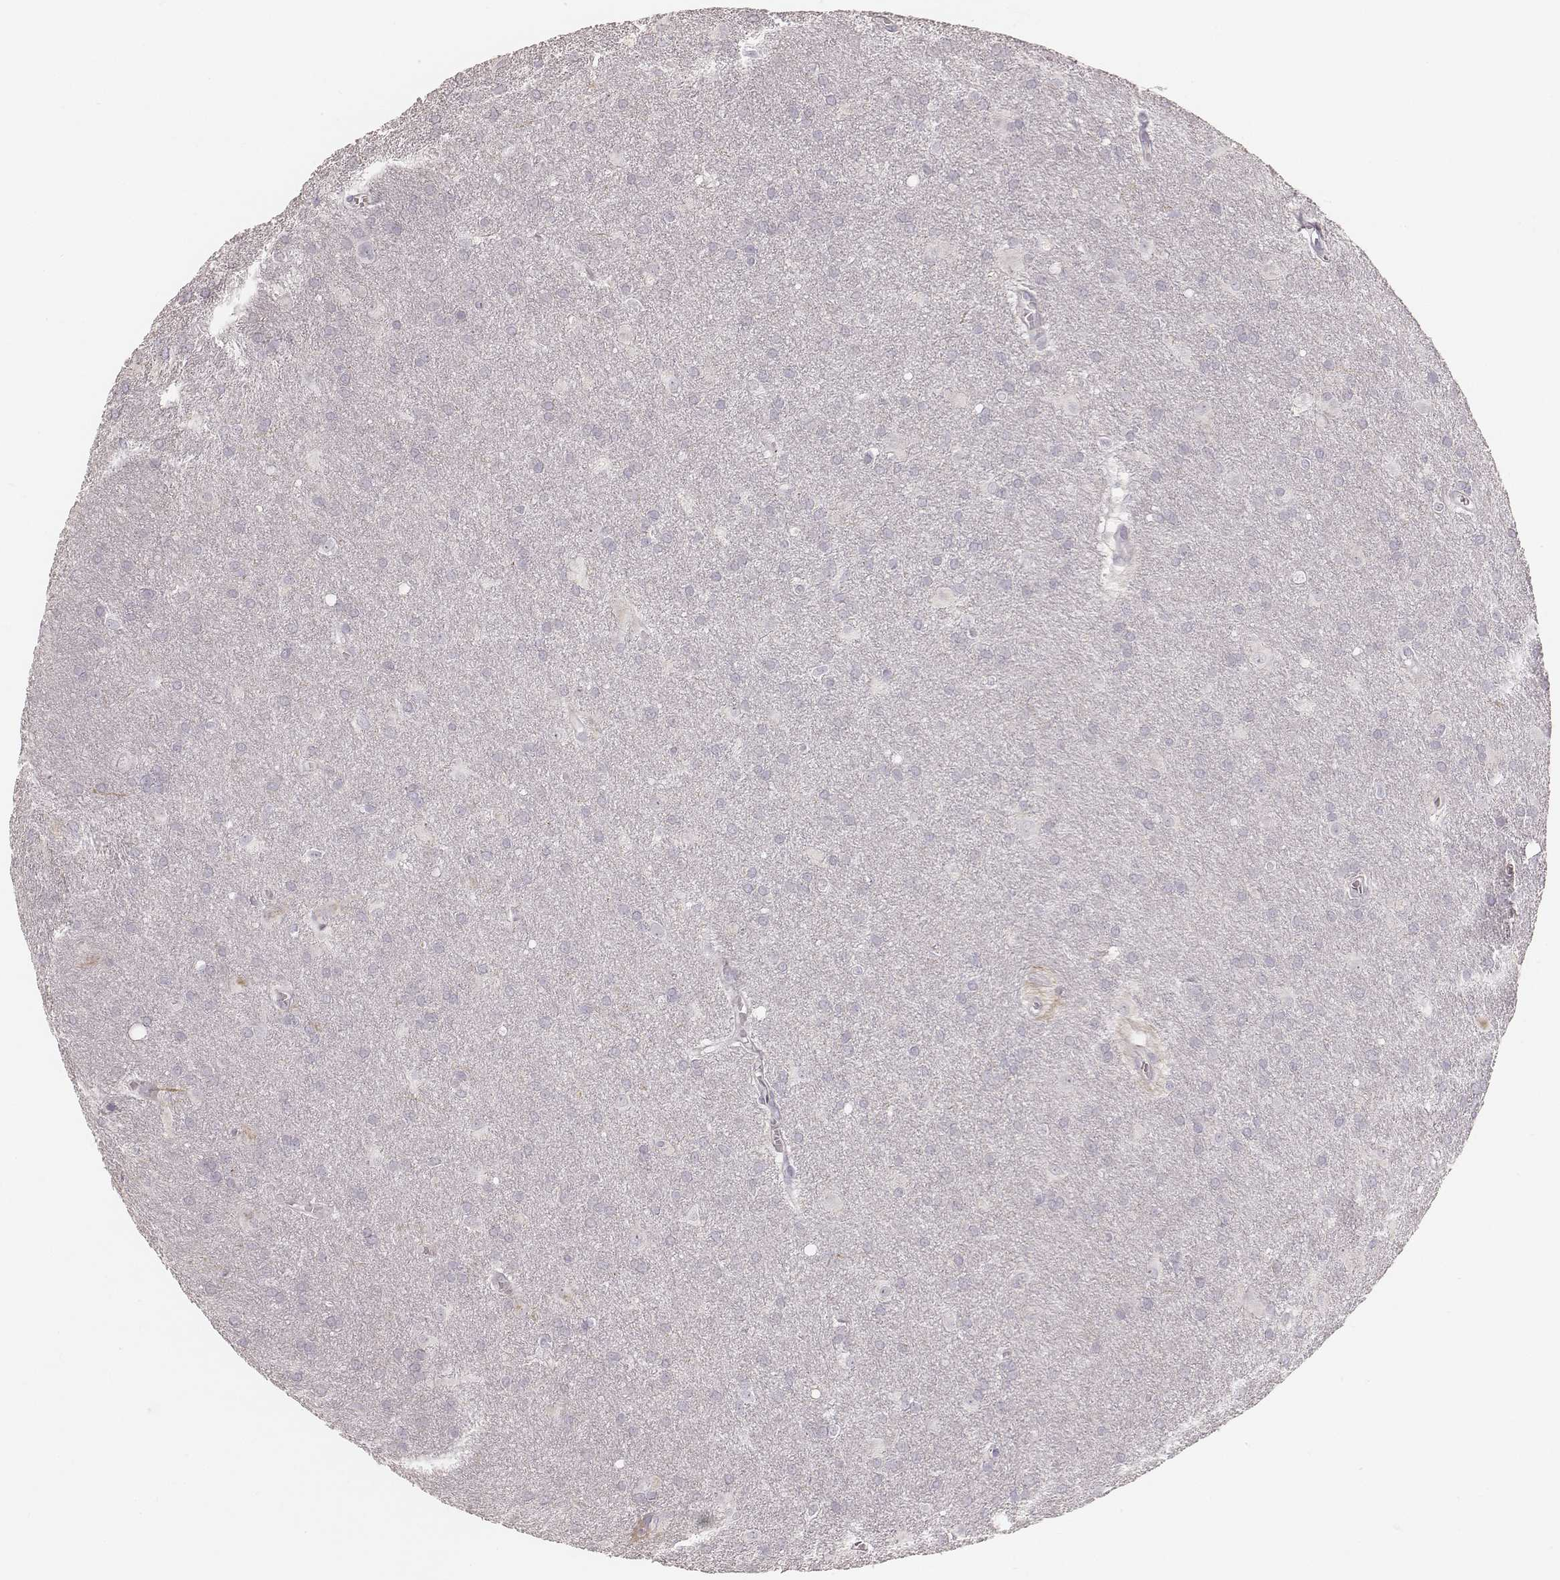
{"staining": {"intensity": "negative", "quantity": "none", "location": "none"}, "tissue": "glioma", "cell_type": "Tumor cells", "image_type": "cancer", "snomed": [{"axis": "morphology", "description": "Glioma, malignant, Low grade"}, {"axis": "topography", "description": "Brain"}], "caption": "Tumor cells are negative for brown protein staining in malignant glioma (low-grade).", "gene": "SPATA24", "patient": {"sex": "male", "age": 58}}